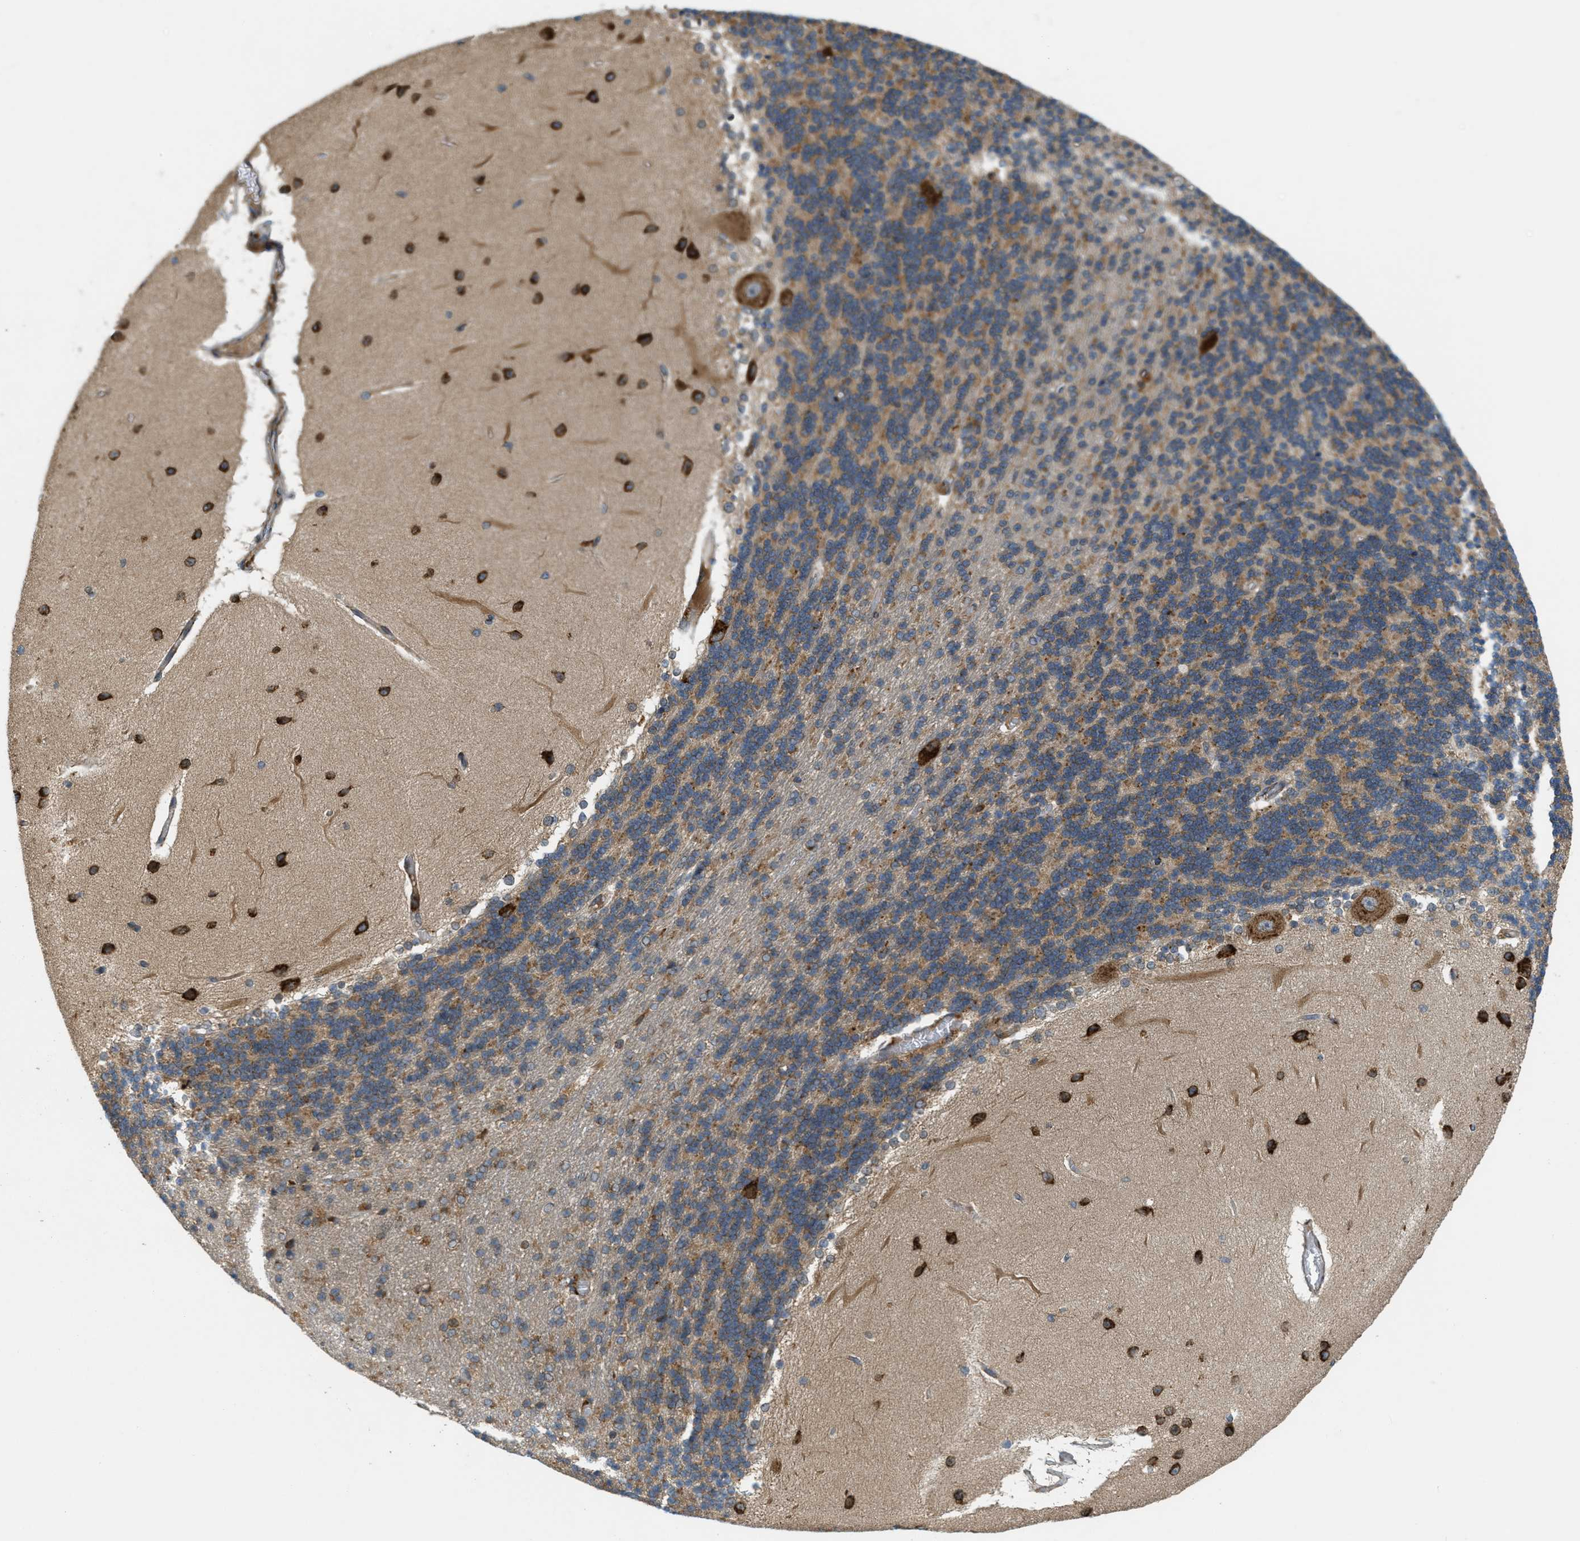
{"staining": {"intensity": "moderate", "quantity": ">75%", "location": "cytoplasmic/membranous"}, "tissue": "cerebellum", "cell_type": "Cells in granular layer", "image_type": "normal", "snomed": [{"axis": "morphology", "description": "Normal tissue, NOS"}, {"axis": "topography", "description": "Cerebellum"}], "caption": "IHC of unremarkable human cerebellum demonstrates medium levels of moderate cytoplasmic/membranous positivity in approximately >75% of cells in granular layer. The protein of interest is shown in brown color, while the nuclei are stained blue.", "gene": "PCDH18", "patient": {"sex": "female", "age": 54}}